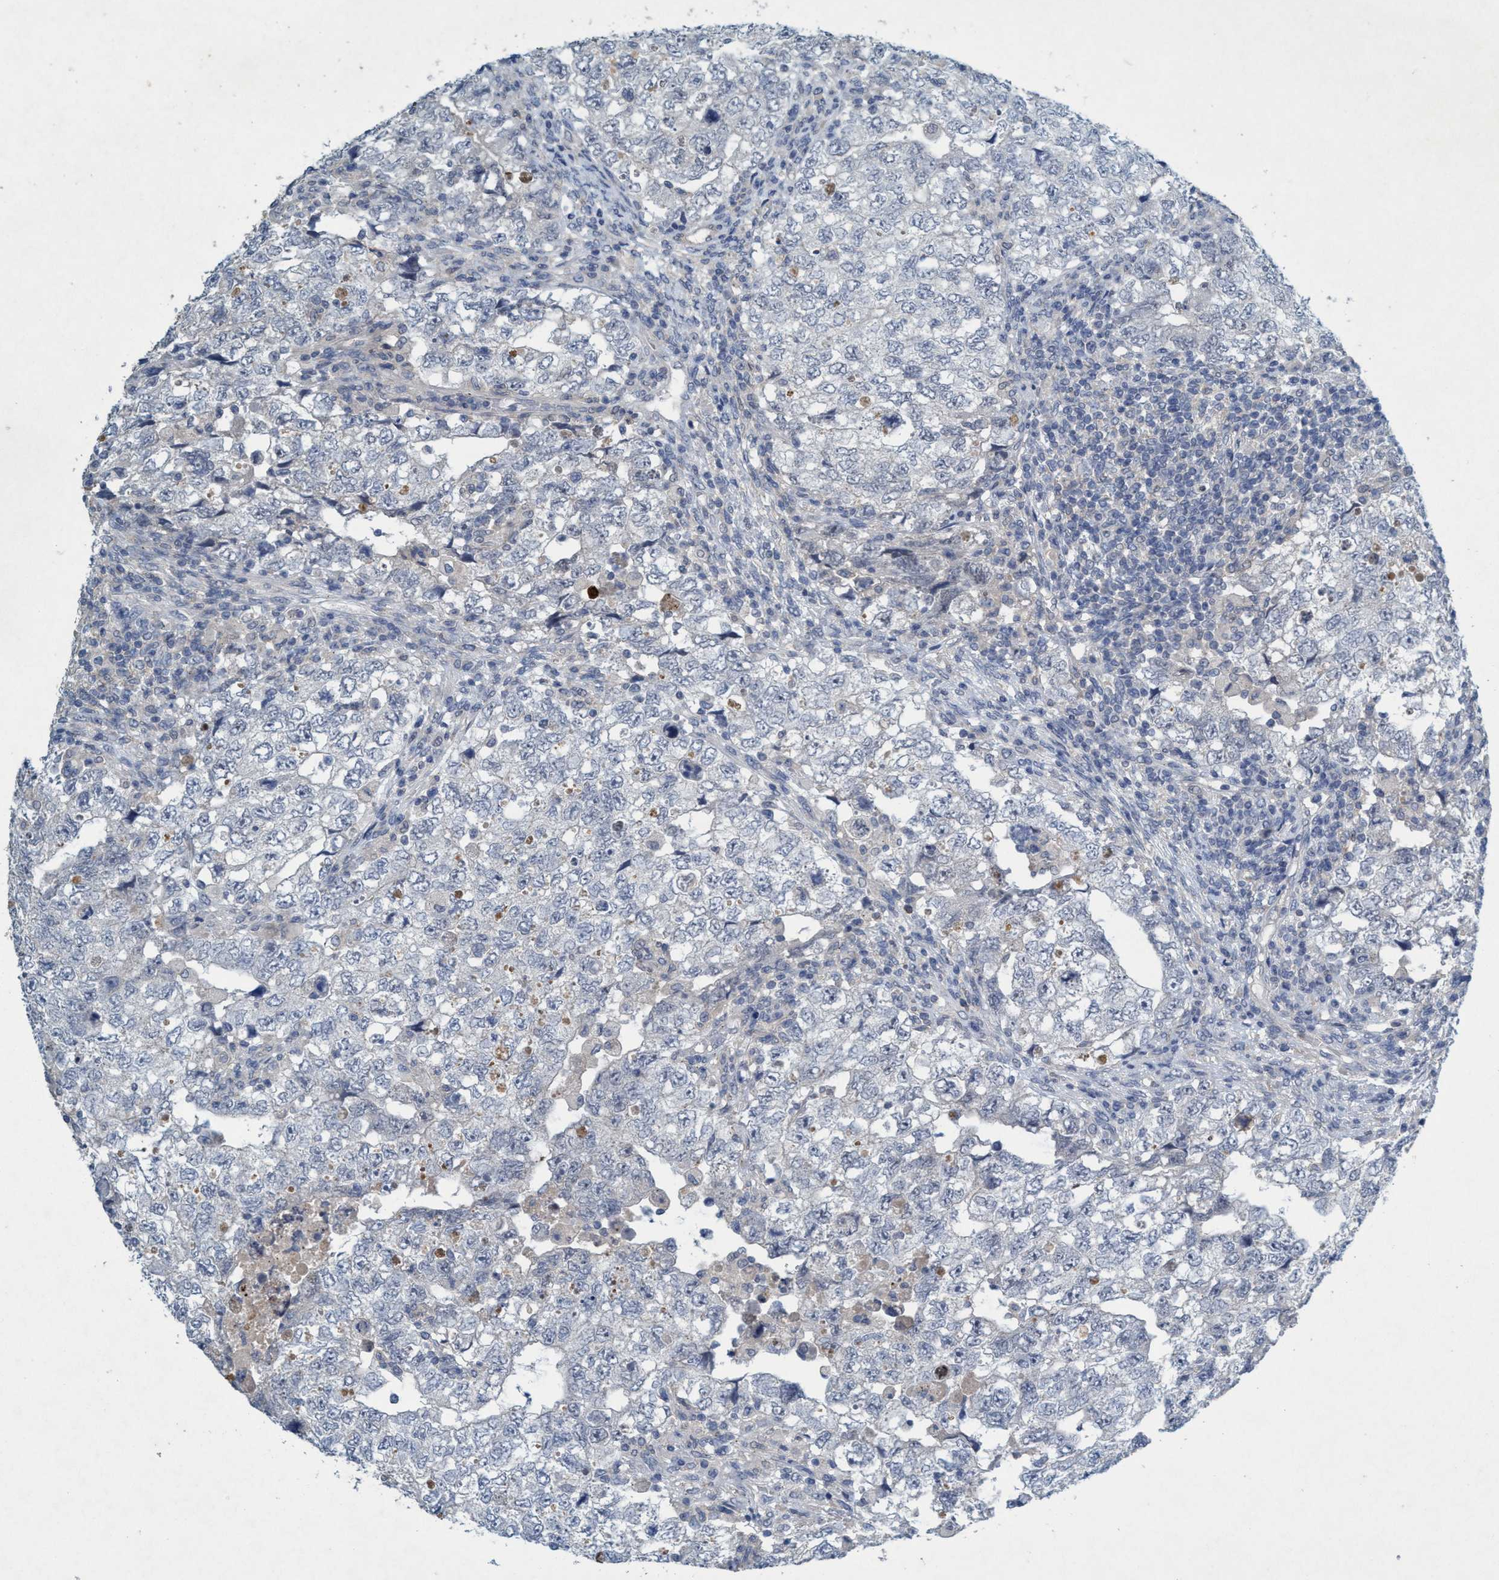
{"staining": {"intensity": "negative", "quantity": "none", "location": "none"}, "tissue": "testis cancer", "cell_type": "Tumor cells", "image_type": "cancer", "snomed": [{"axis": "morphology", "description": "Carcinoma, Embryonal, NOS"}, {"axis": "topography", "description": "Testis"}], "caption": "Tumor cells are negative for brown protein staining in testis cancer (embryonal carcinoma).", "gene": "RNF208", "patient": {"sex": "male", "age": 36}}